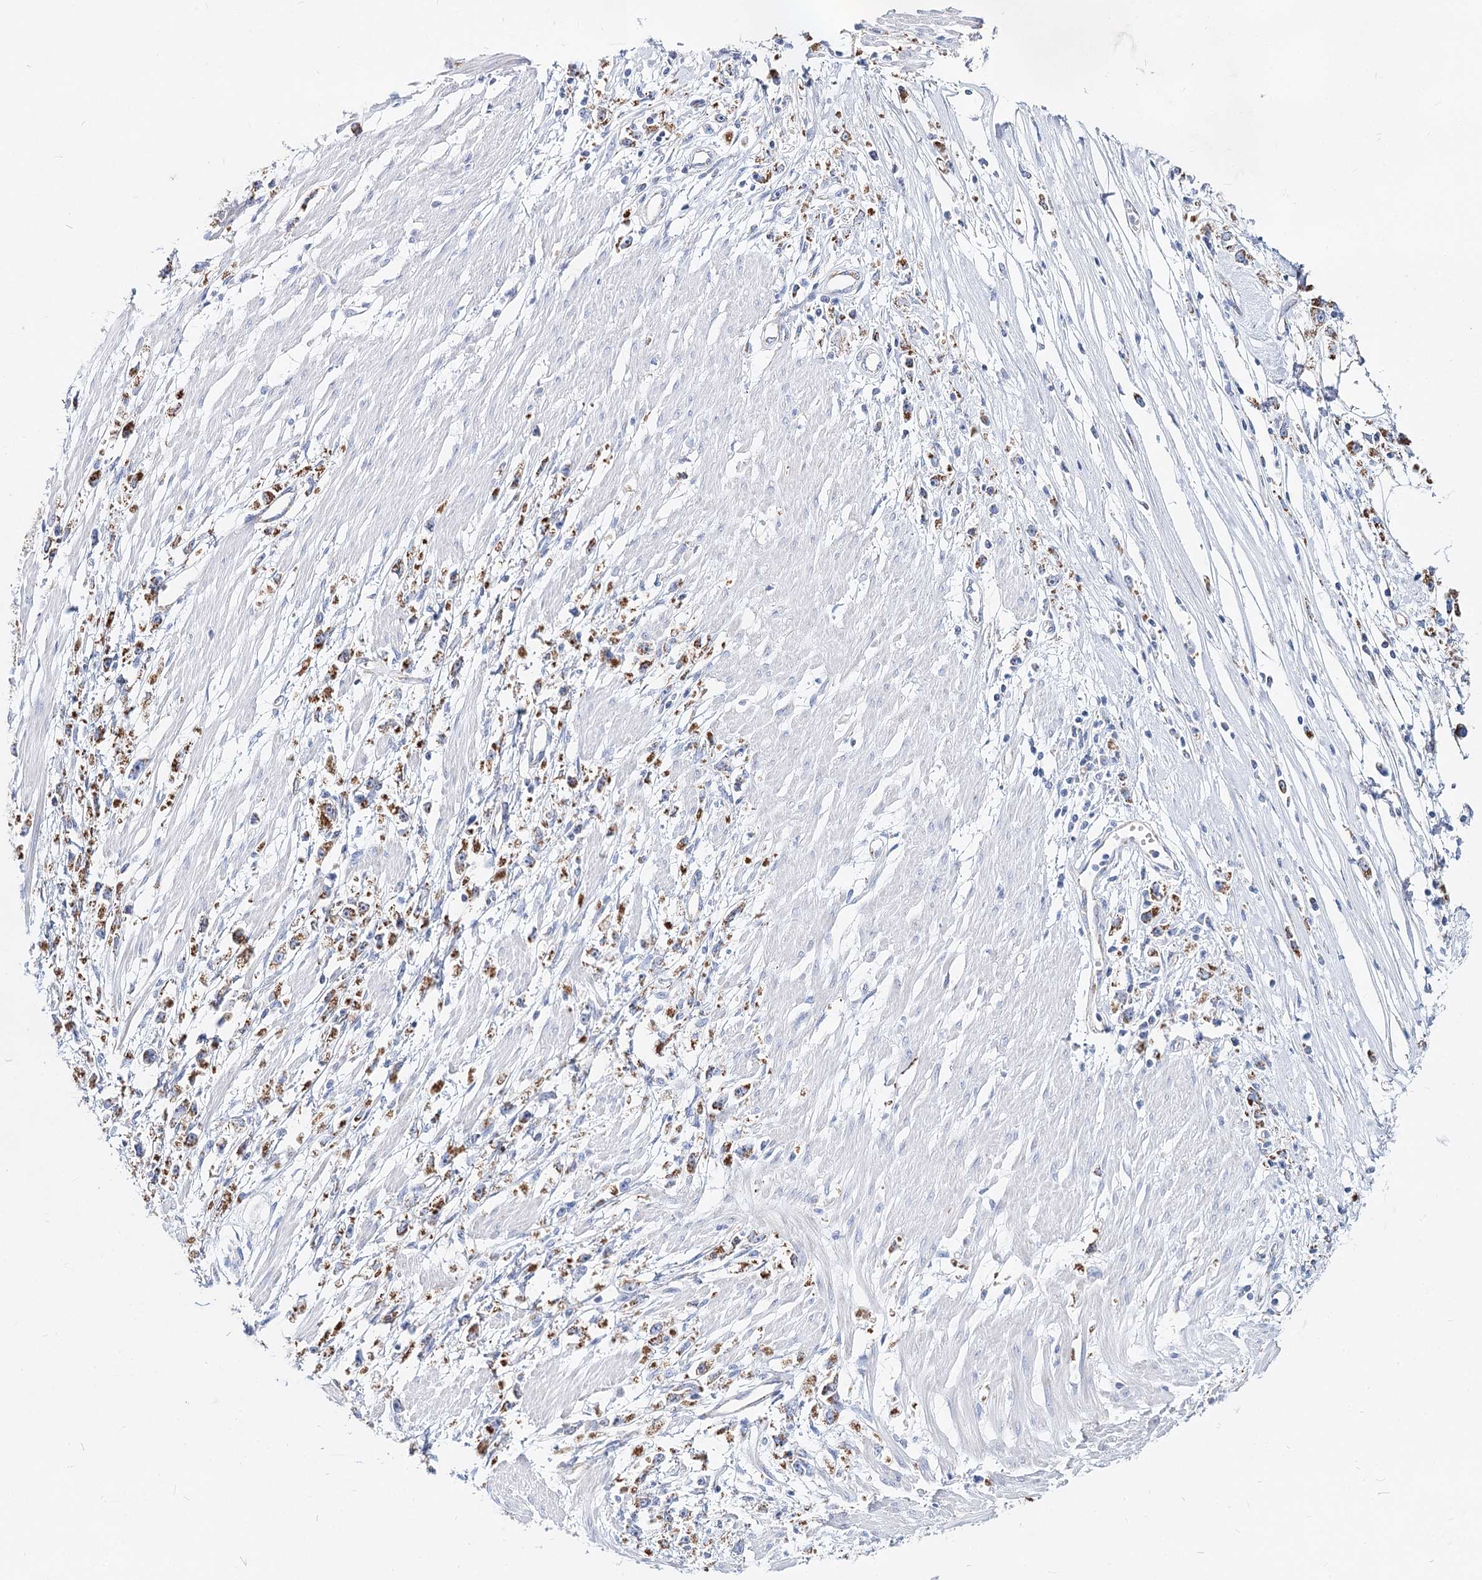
{"staining": {"intensity": "moderate", "quantity": "25%-75%", "location": "cytoplasmic/membranous"}, "tissue": "stomach cancer", "cell_type": "Tumor cells", "image_type": "cancer", "snomed": [{"axis": "morphology", "description": "Adenocarcinoma, NOS"}, {"axis": "topography", "description": "Stomach"}], "caption": "Immunohistochemistry of stomach cancer (adenocarcinoma) displays medium levels of moderate cytoplasmic/membranous staining in approximately 25%-75% of tumor cells.", "gene": "MCCC2", "patient": {"sex": "female", "age": 59}}